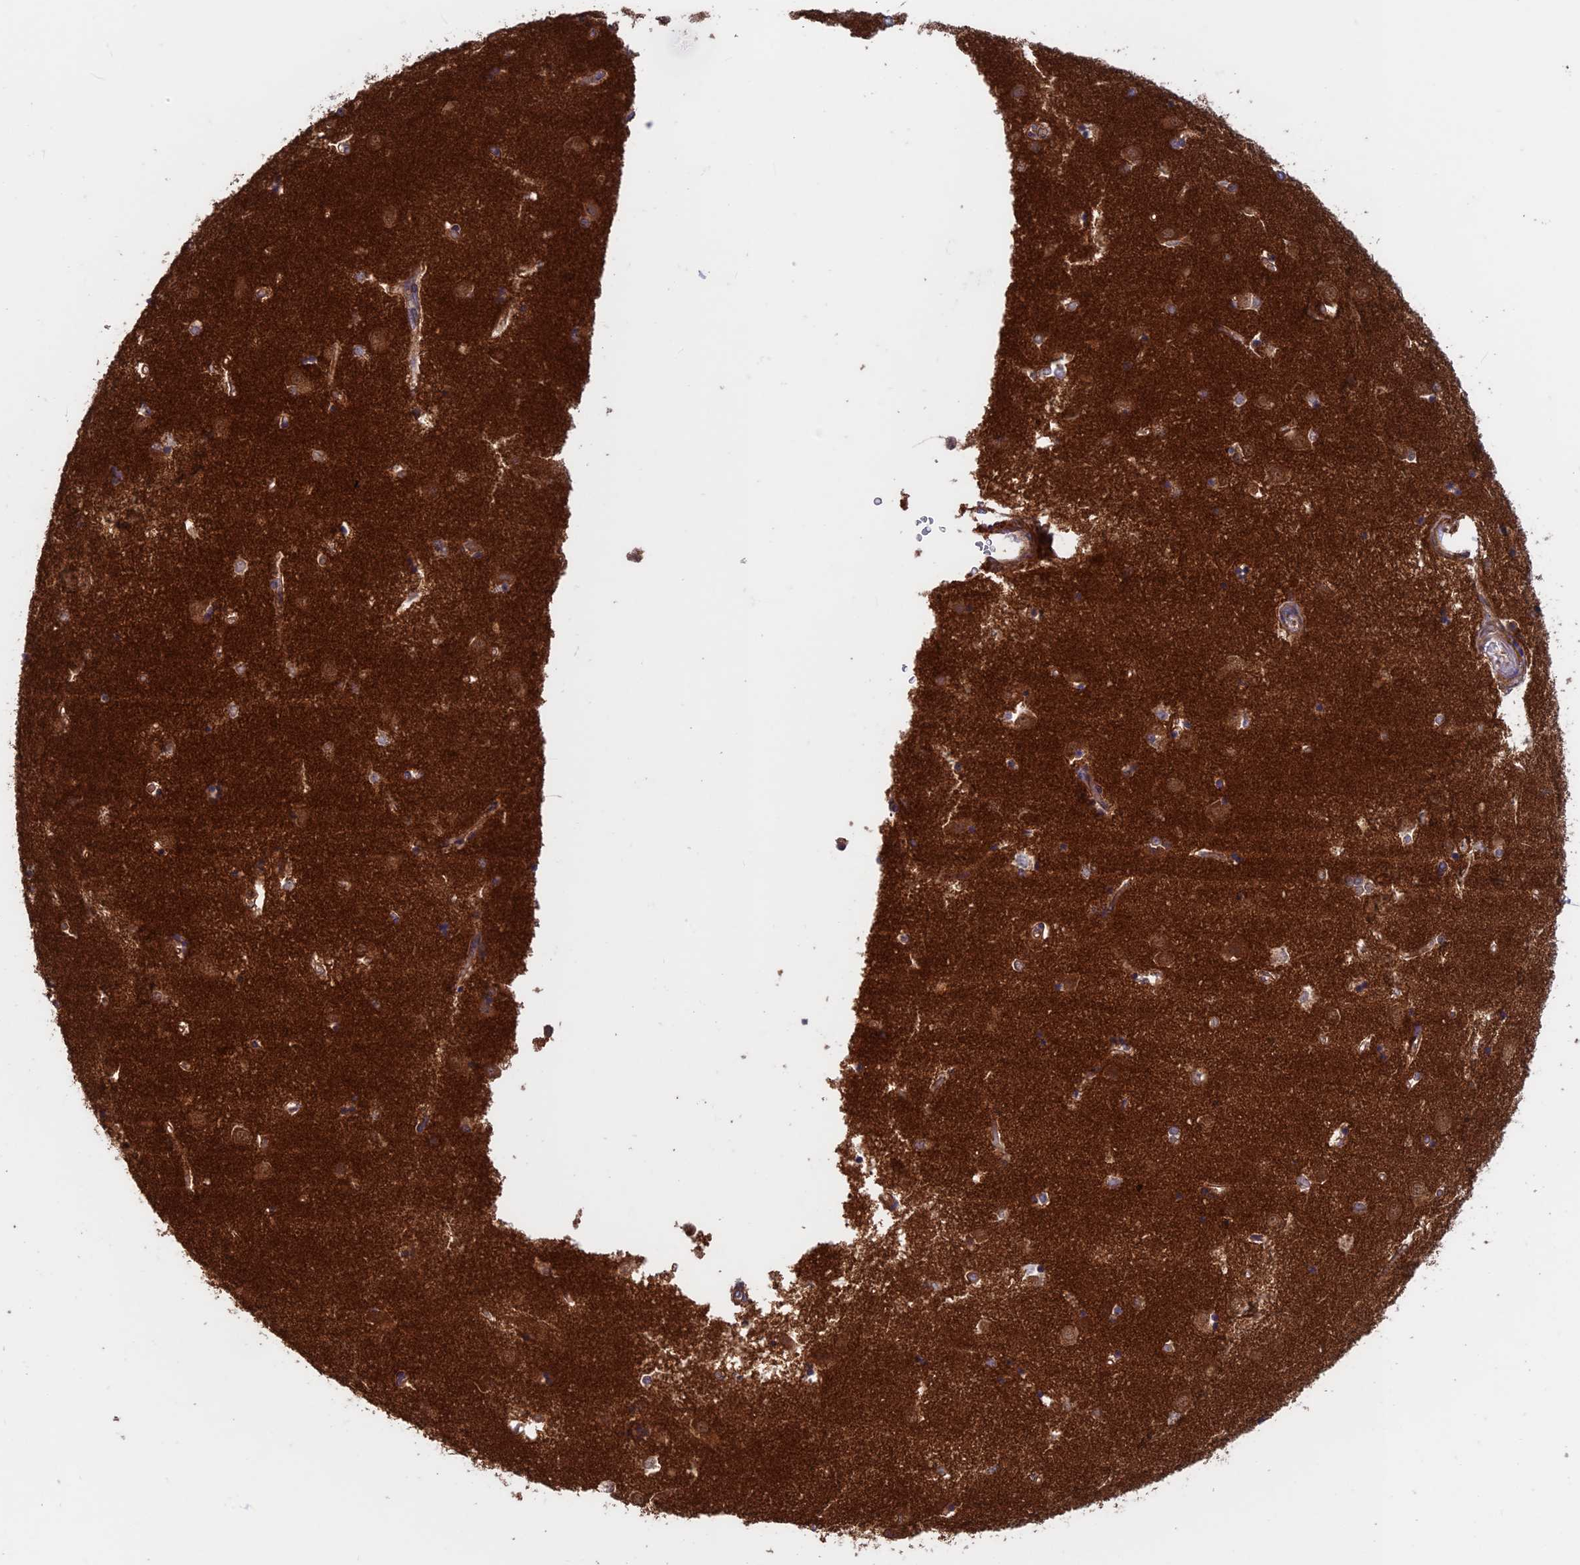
{"staining": {"intensity": "moderate", "quantity": "<25%", "location": "cytoplasmic/membranous"}, "tissue": "caudate", "cell_type": "Glial cells", "image_type": "normal", "snomed": [{"axis": "morphology", "description": "Normal tissue, NOS"}, {"axis": "topography", "description": "Lateral ventricle wall"}], "caption": "Immunohistochemical staining of normal human caudate exhibits <25% levels of moderate cytoplasmic/membranous protein staining in about <25% of glial cells. (brown staining indicates protein expression, while blue staining denotes nuclei).", "gene": "DNM1L", "patient": {"sex": "male", "age": 45}}